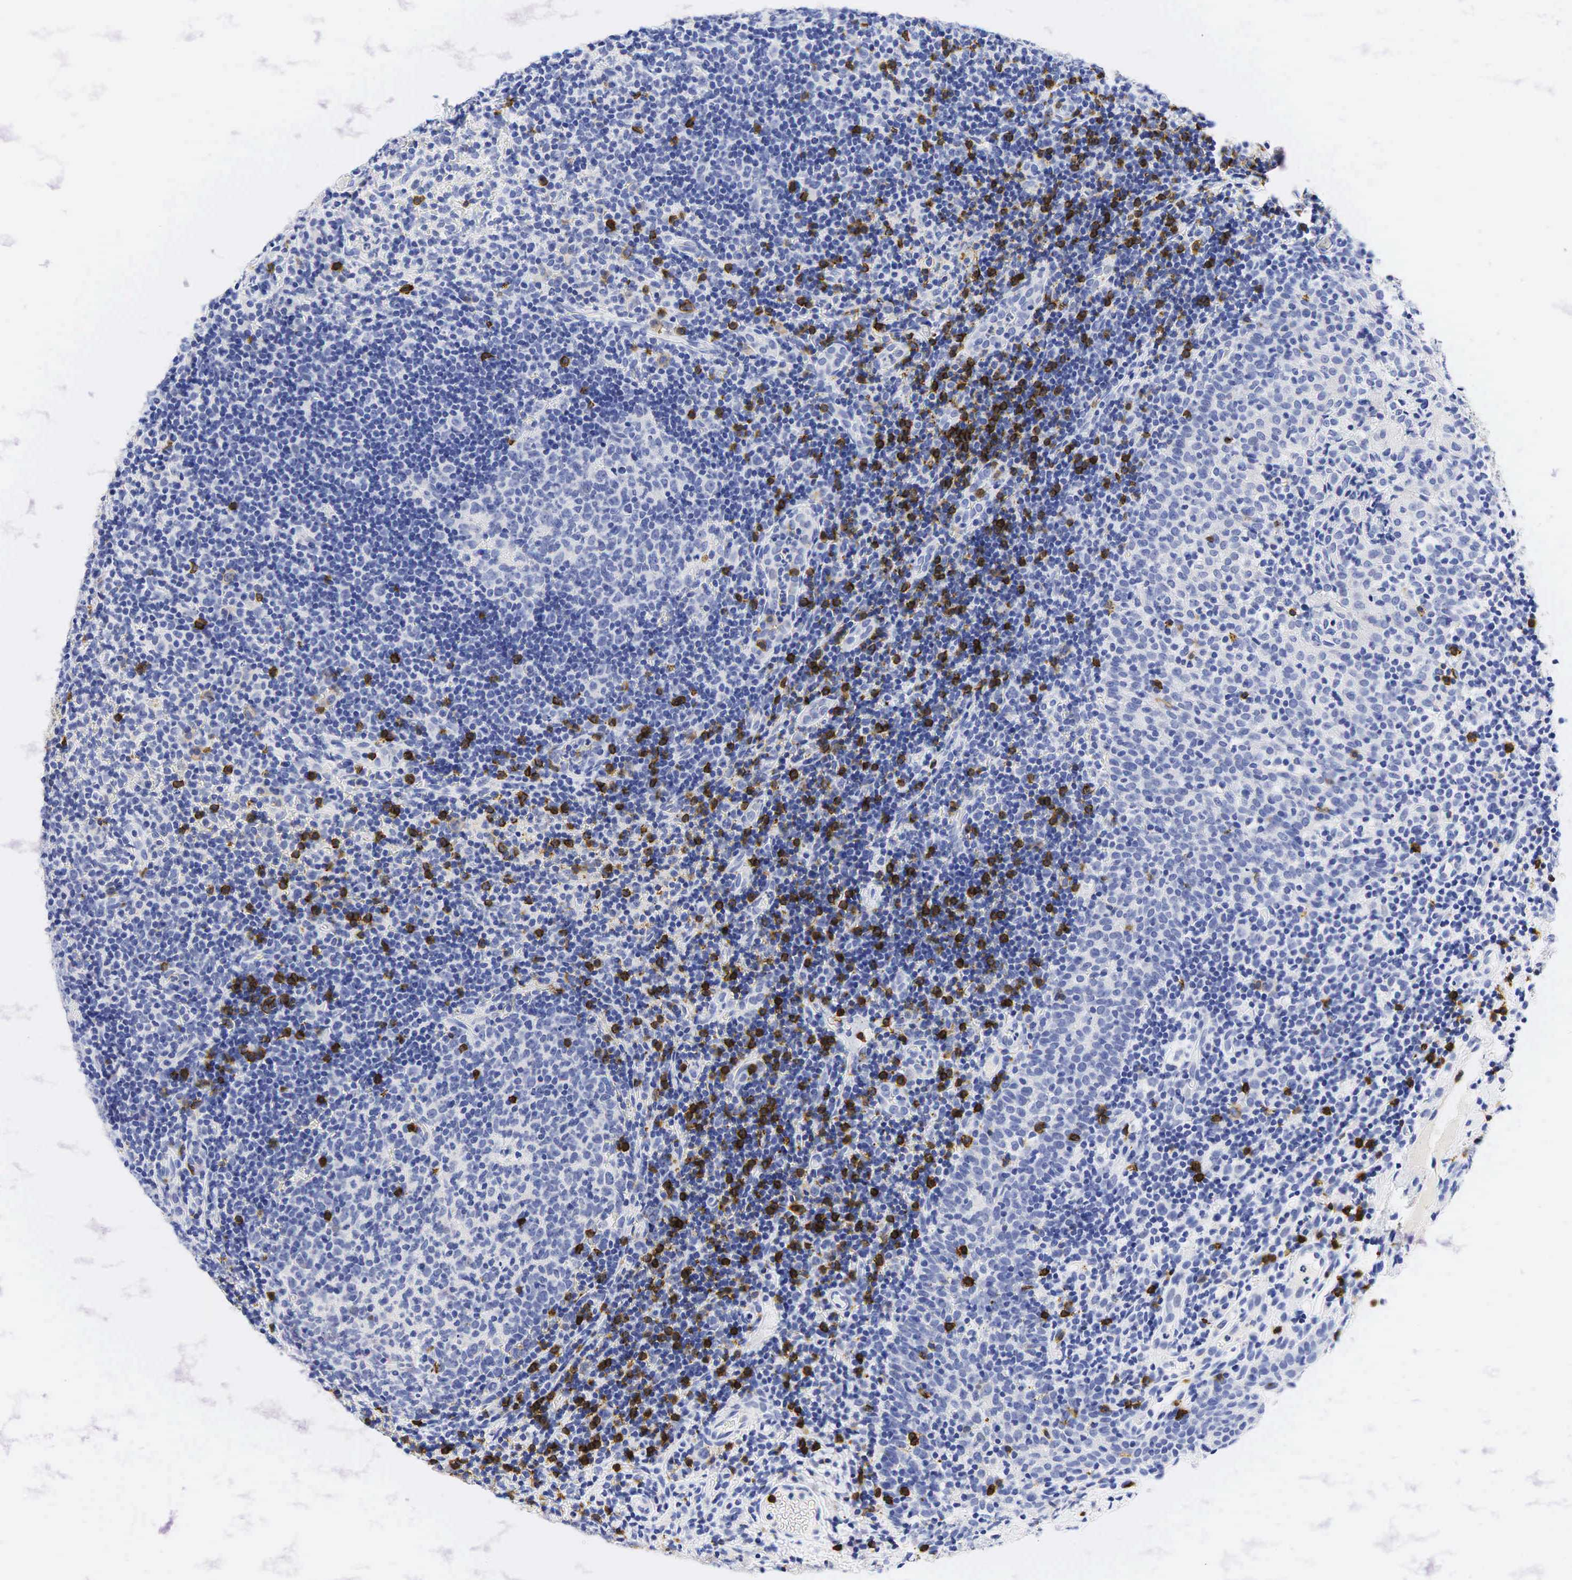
{"staining": {"intensity": "strong", "quantity": "<25%", "location": "cytoplasmic/membranous,nuclear"}, "tissue": "tonsil", "cell_type": "Germinal center cells", "image_type": "normal", "snomed": [{"axis": "morphology", "description": "Normal tissue, NOS"}, {"axis": "topography", "description": "Tonsil"}], "caption": "Germinal center cells reveal strong cytoplasmic/membranous,nuclear positivity in approximately <25% of cells in unremarkable tonsil.", "gene": "CD8A", "patient": {"sex": "female", "age": 3}}